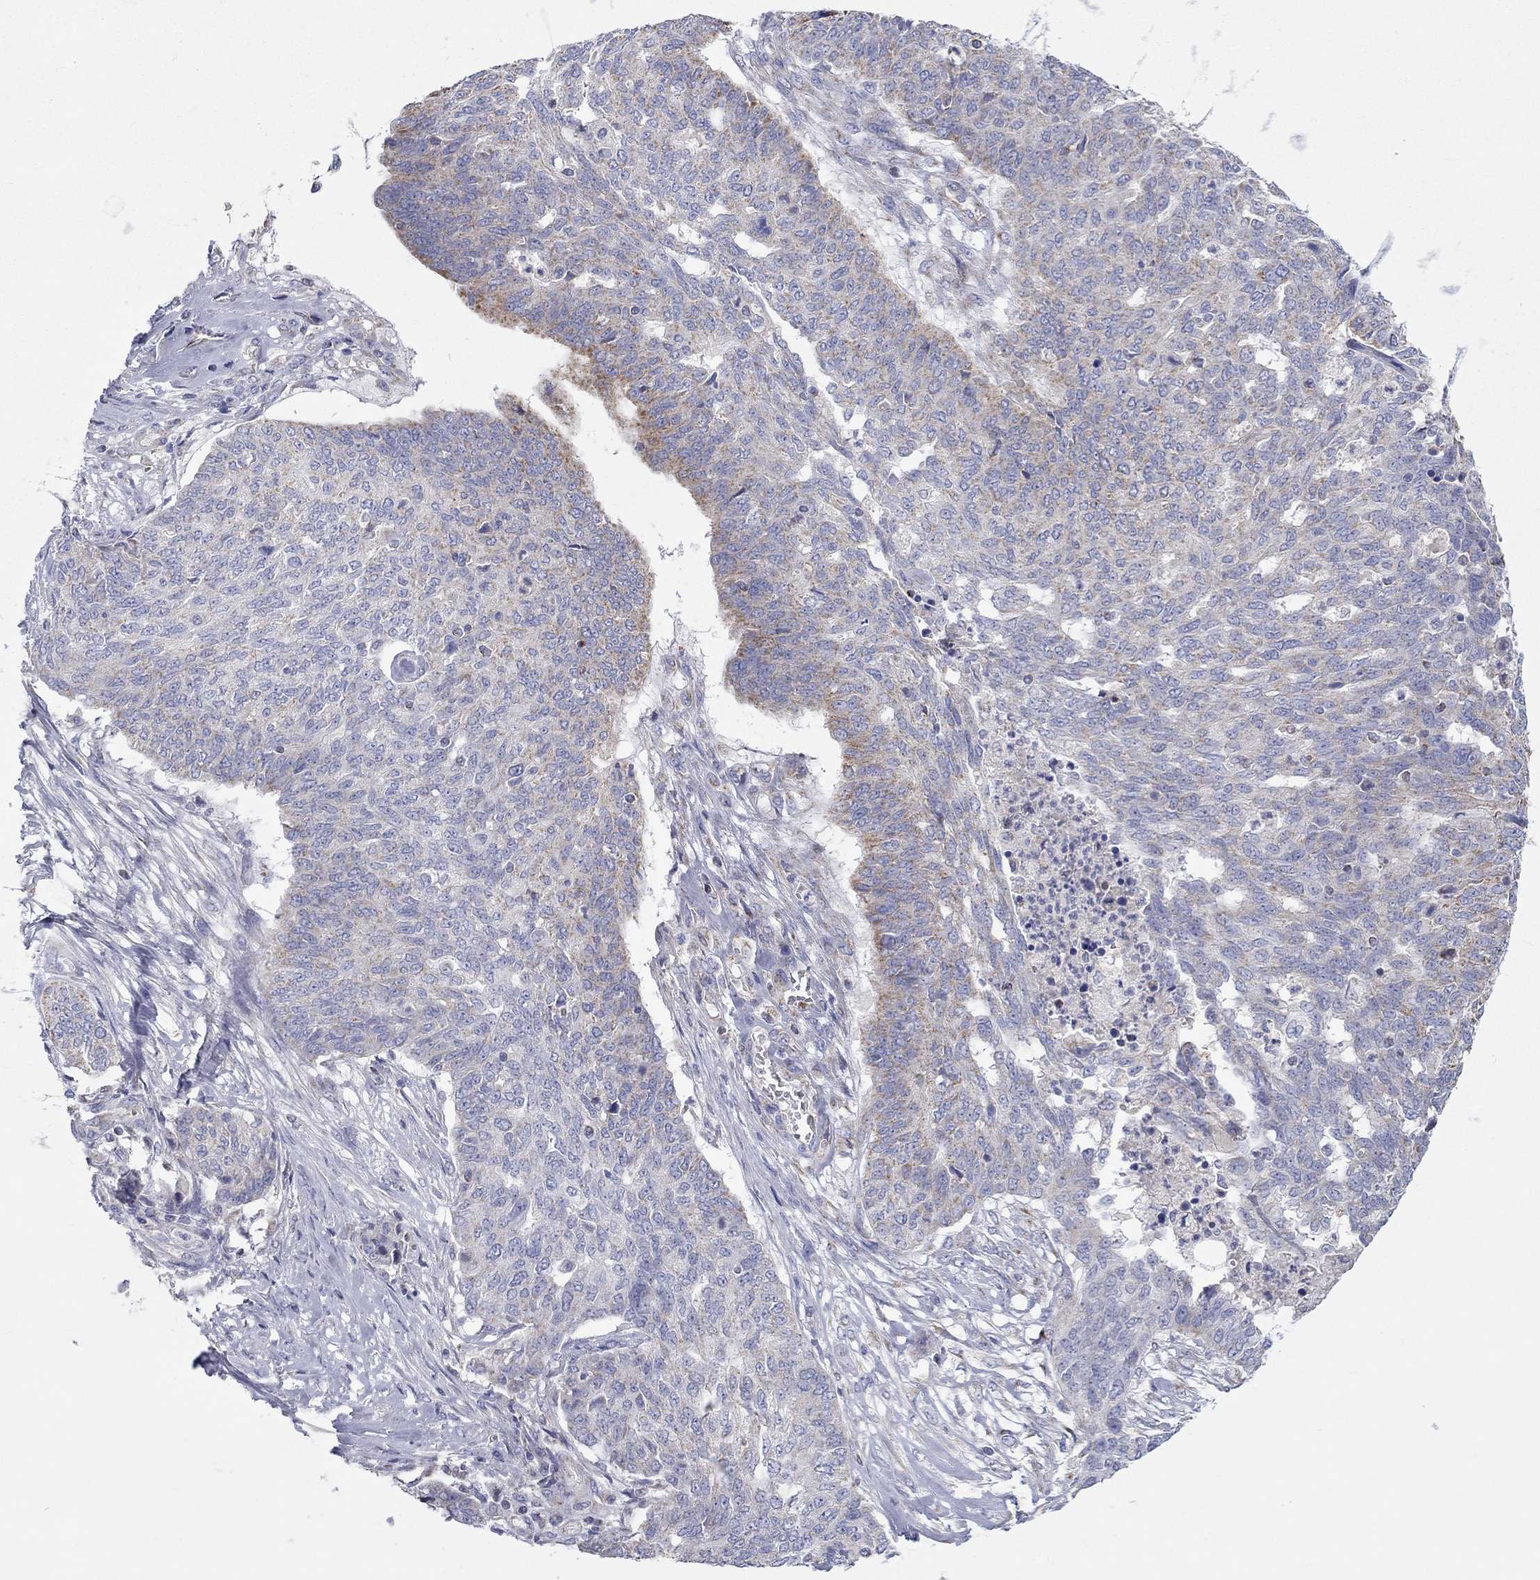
{"staining": {"intensity": "moderate", "quantity": "<25%", "location": "cytoplasmic/membranous"}, "tissue": "ovarian cancer", "cell_type": "Tumor cells", "image_type": "cancer", "snomed": [{"axis": "morphology", "description": "Cystadenocarcinoma, serous, NOS"}, {"axis": "topography", "description": "Ovary"}], "caption": "DAB (3,3'-diaminobenzidine) immunohistochemical staining of human ovarian cancer (serous cystadenocarcinoma) displays moderate cytoplasmic/membranous protein staining in approximately <25% of tumor cells.", "gene": "RCAN1", "patient": {"sex": "female", "age": 67}}